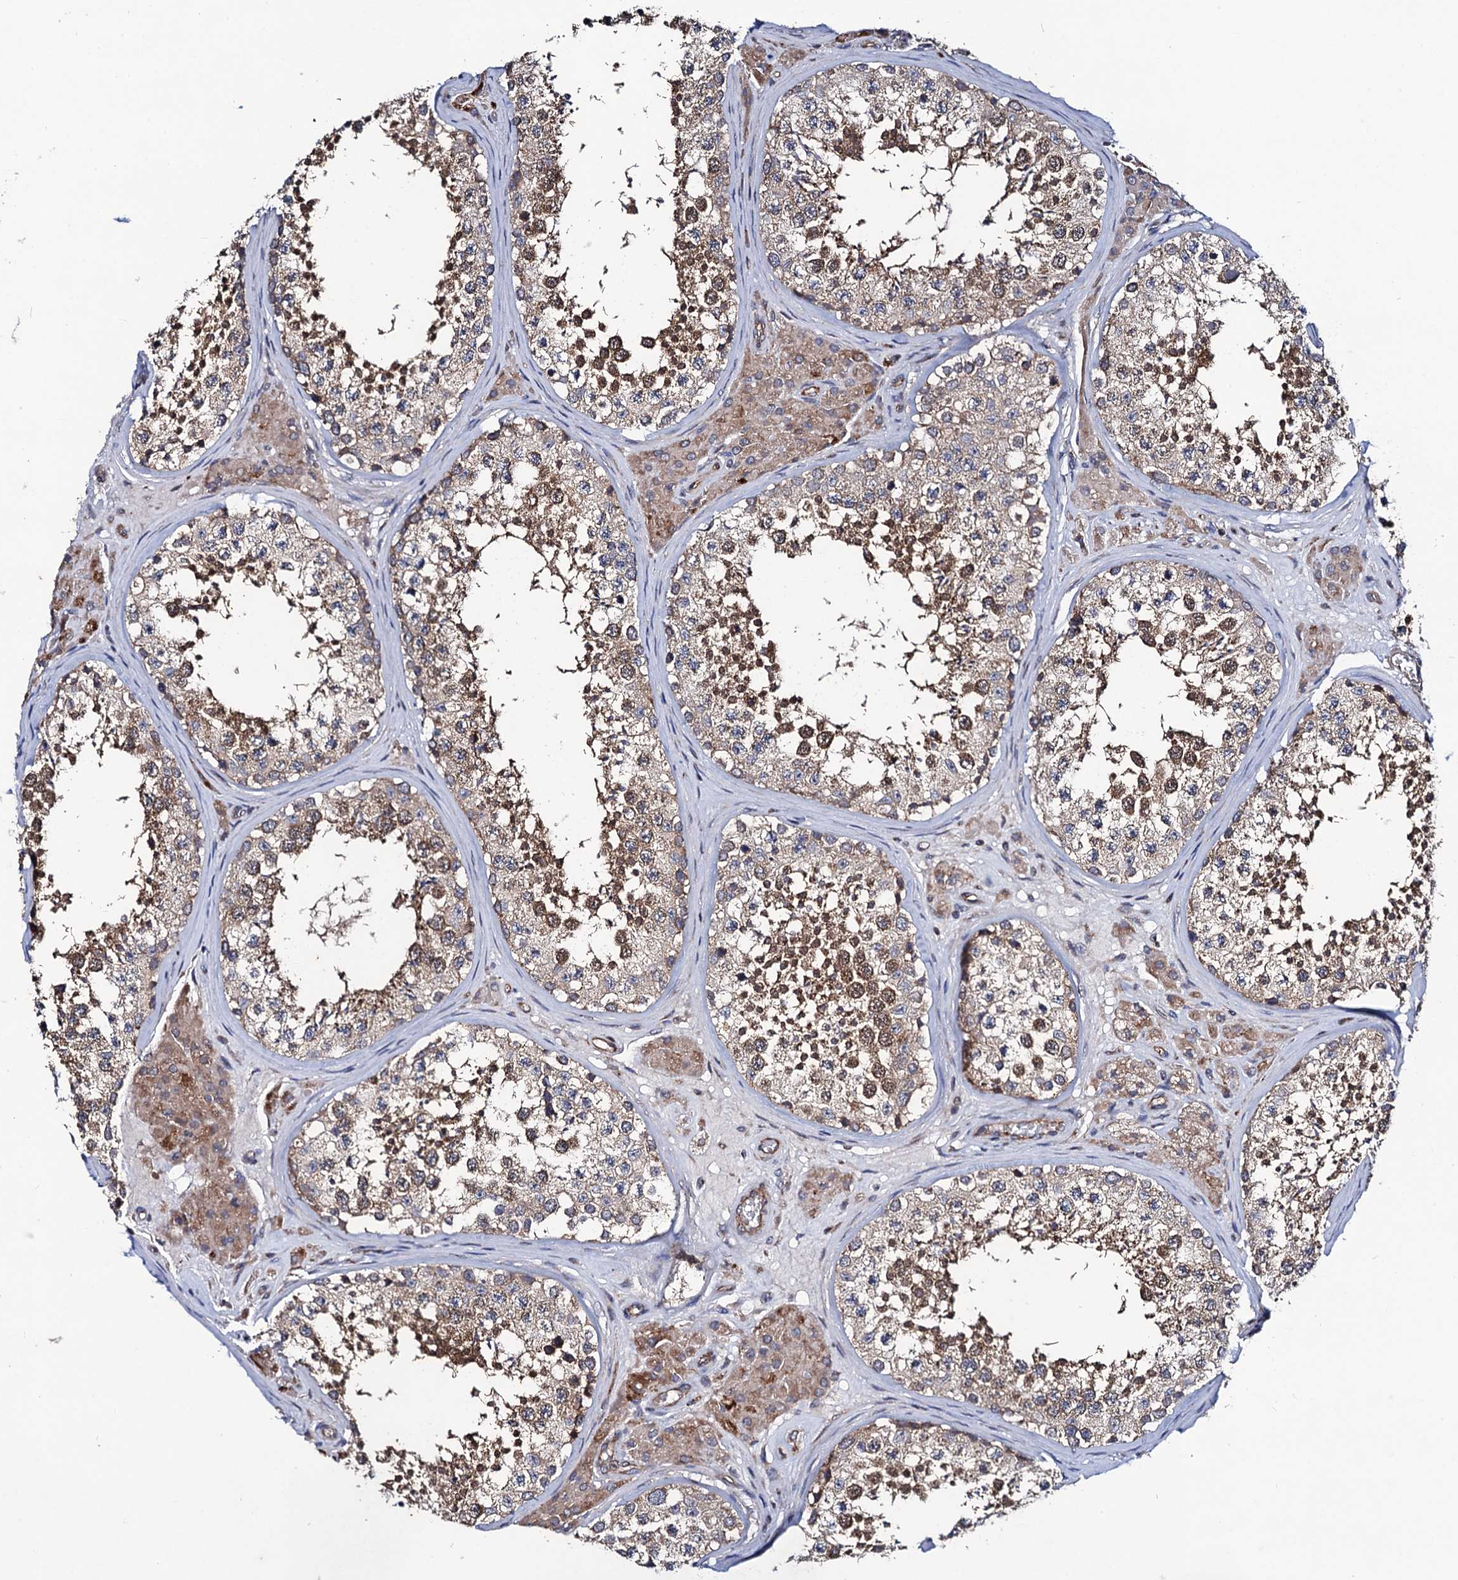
{"staining": {"intensity": "strong", "quantity": "25%-75%", "location": "cytoplasmic/membranous,nuclear"}, "tissue": "testis", "cell_type": "Cells in seminiferous ducts", "image_type": "normal", "snomed": [{"axis": "morphology", "description": "Normal tissue, NOS"}, {"axis": "topography", "description": "Testis"}], "caption": "Immunohistochemistry staining of benign testis, which reveals high levels of strong cytoplasmic/membranous,nuclear staining in about 25%-75% of cells in seminiferous ducts indicating strong cytoplasmic/membranous,nuclear protein positivity. The staining was performed using DAB (brown) for protein detection and nuclei were counterstained in hematoxylin (blue).", "gene": "DYDC1", "patient": {"sex": "male", "age": 46}}